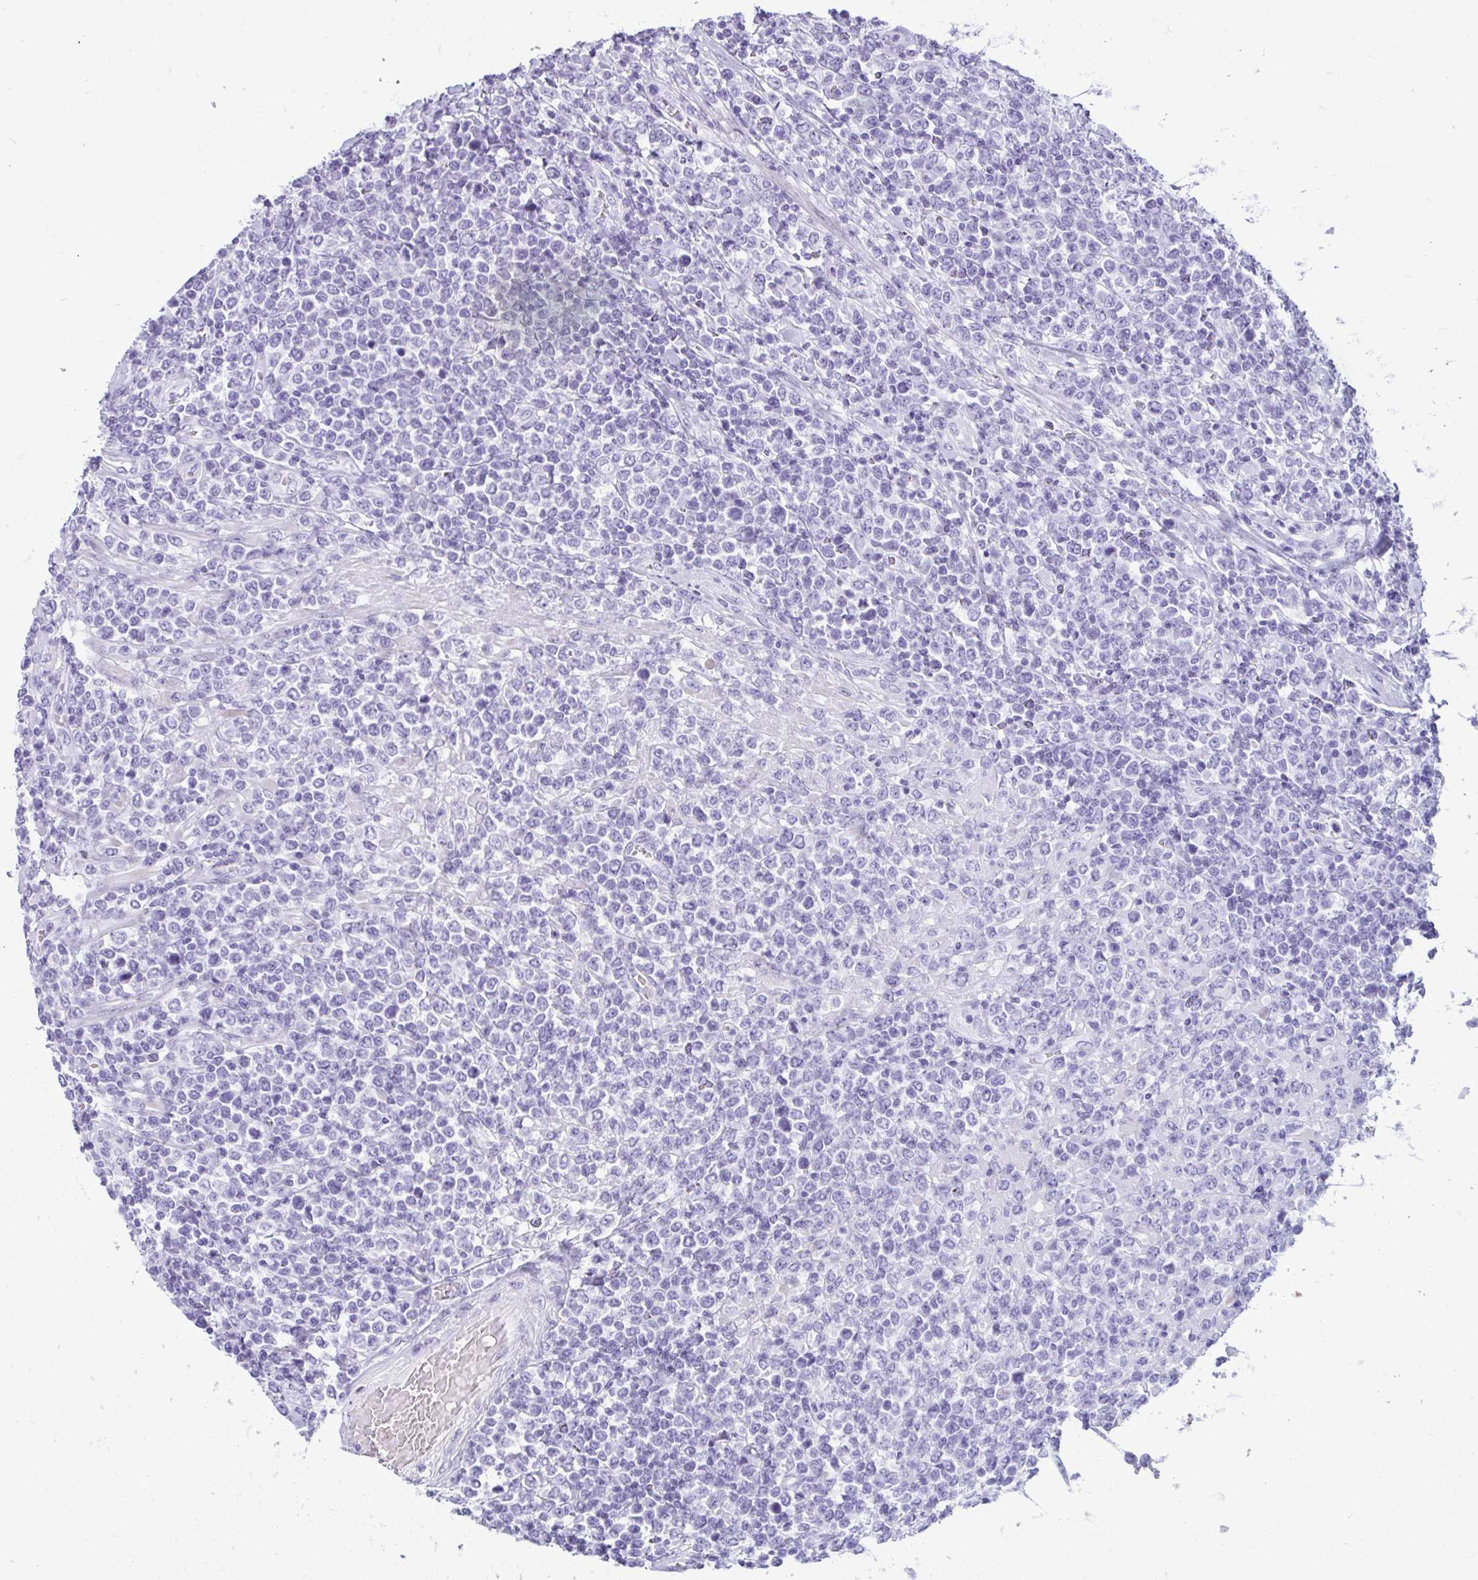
{"staining": {"intensity": "negative", "quantity": "none", "location": "none"}, "tissue": "lymphoma", "cell_type": "Tumor cells", "image_type": "cancer", "snomed": [{"axis": "morphology", "description": "Malignant lymphoma, non-Hodgkin's type, High grade"}, {"axis": "topography", "description": "Soft tissue"}], "caption": "Protein analysis of malignant lymphoma, non-Hodgkin's type (high-grade) shows no significant positivity in tumor cells. (Immunohistochemistry (ihc), brightfield microscopy, high magnification).", "gene": "CLGN", "patient": {"sex": "female", "age": 56}}